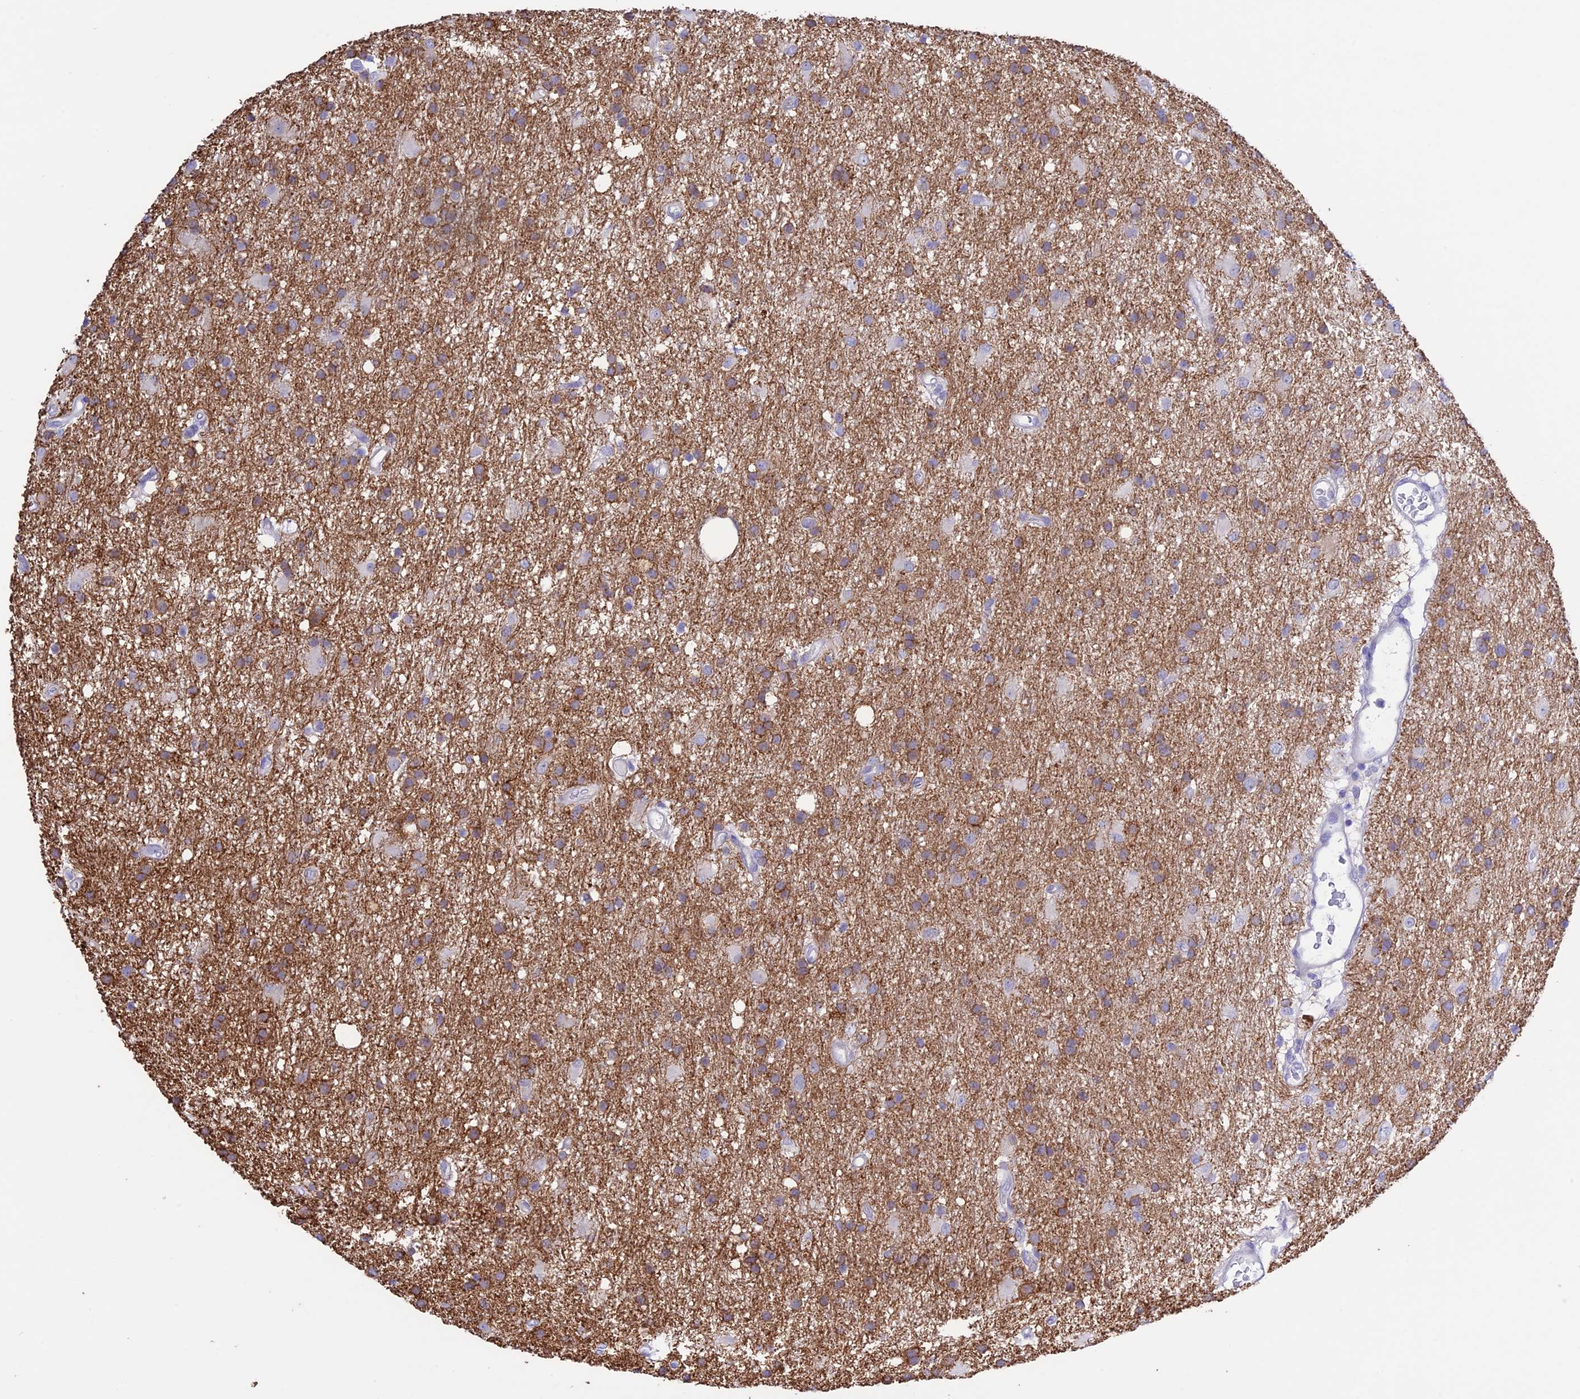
{"staining": {"intensity": "moderate", "quantity": ">75%", "location": "cytoplasmic/membranous"}, "tissue": "glioma", "cell_type": "Tumor cells", "image_type": "cancer", "snomed": [{"axis": "morphology", "description": "Glioma, malignant, High grade"}, {"axis": "topography", "description": "Brain"}], "caption": "This micrograph reveals IHC staining of glioma, with medium moderate cytoplasmic/membranous staining in approximately >75% of tumor cells.", "gene": "CHSY3", "patient": {"sex": "male", "age": 77}}